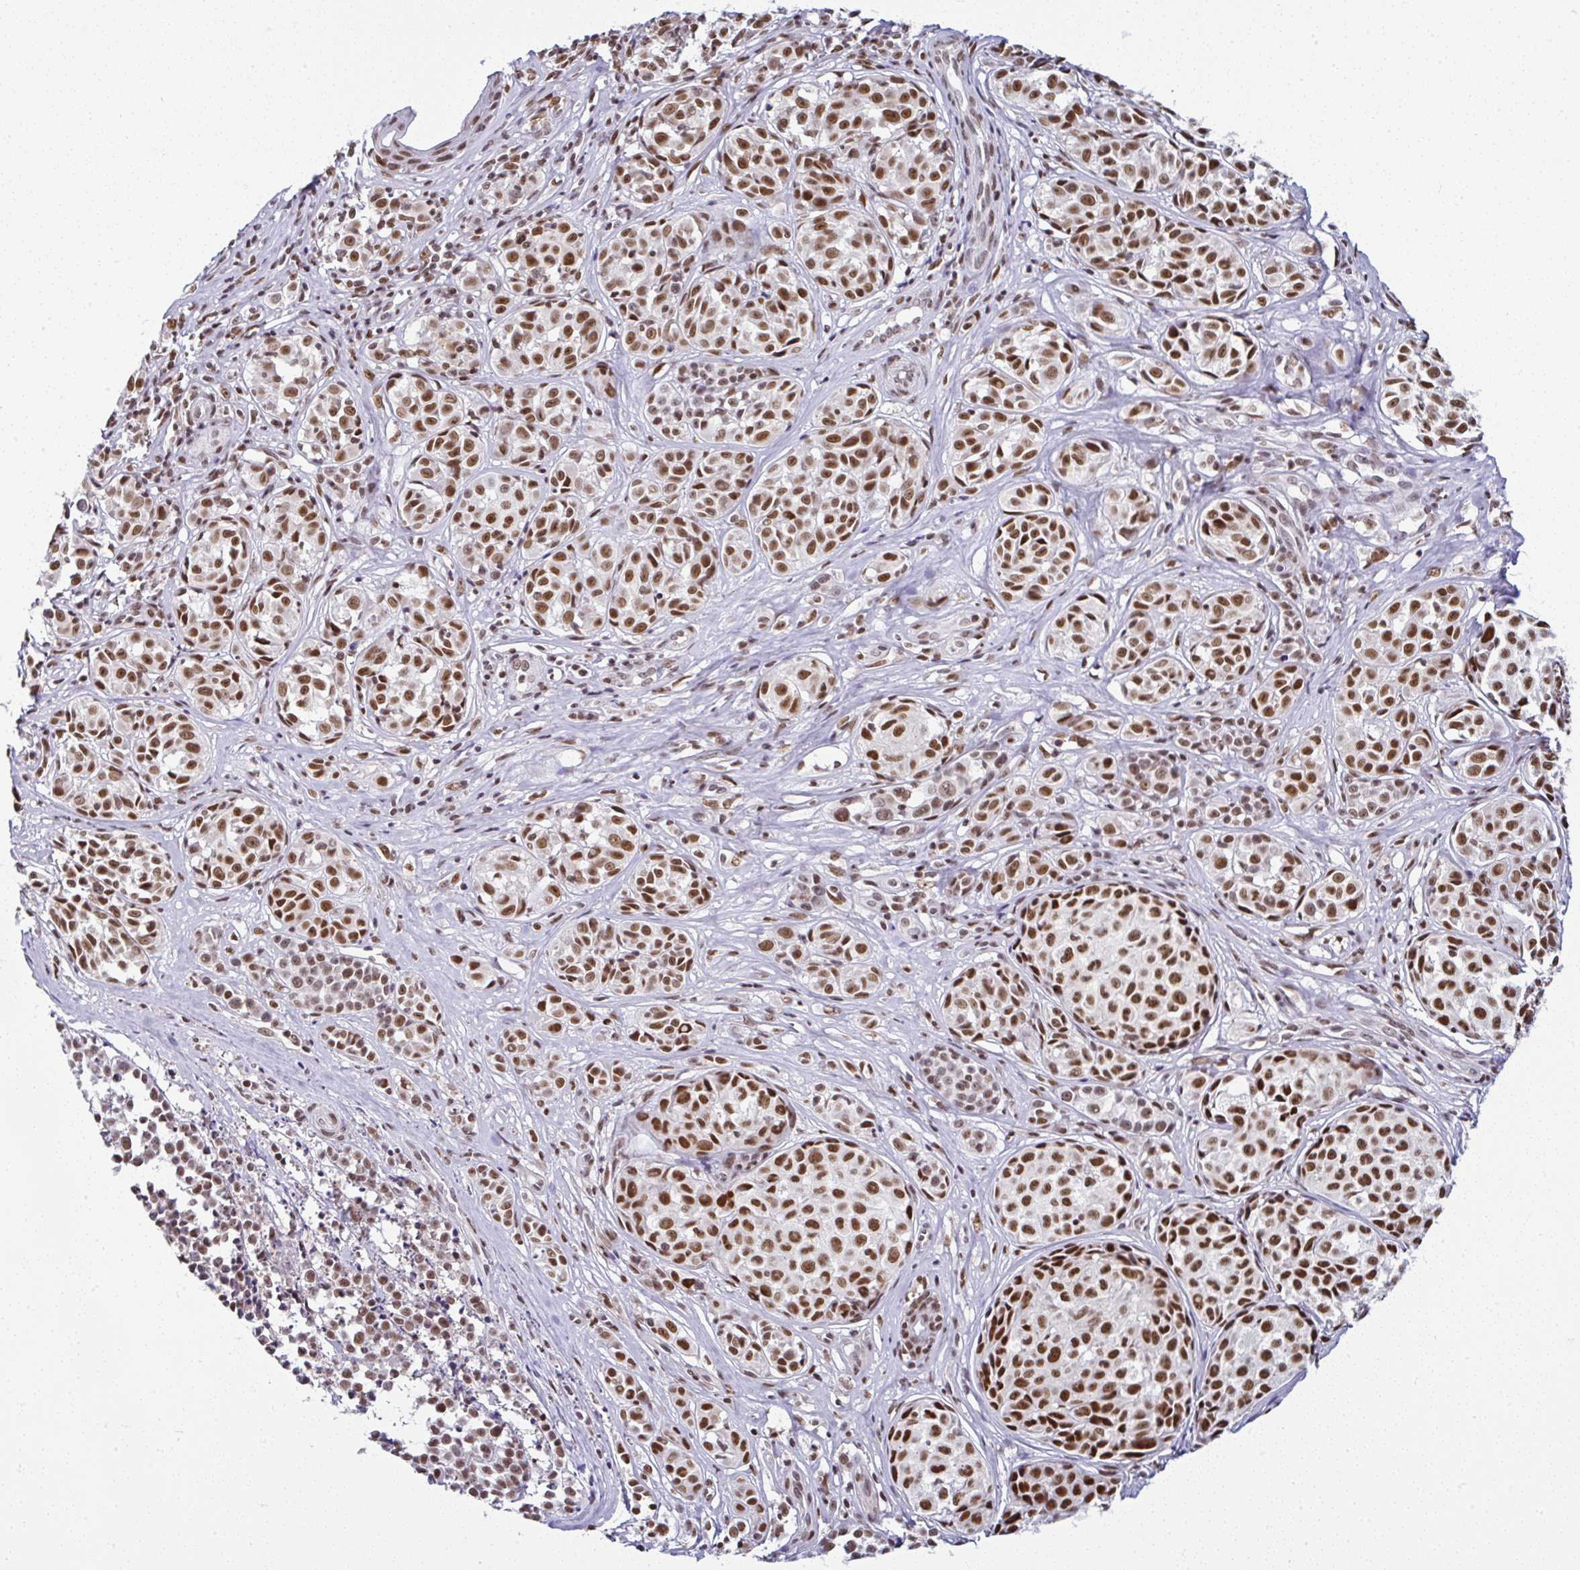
{"staining": {"intensity": "strong", "quantity": ">75%", "location": "nuclear"}, "tissue": "melanoma", "cell_type": "Tumor cells", "image_type": "cancer", "snomed": [{"axis": "morphology", "description": "Malignant melanoma, NOS"}, {"axis": "topography", "description": "Skin"}], "caption": "Tumor cells display strong nuclear expression in approximately >75% of cells in melanoma. The protein is stained brown, and the nuclei are stained in blue (DAB IHC with brightfield microscopy, high magnification).", "gene": "DR1", "patient": {"sex": "female", "age": 35}}